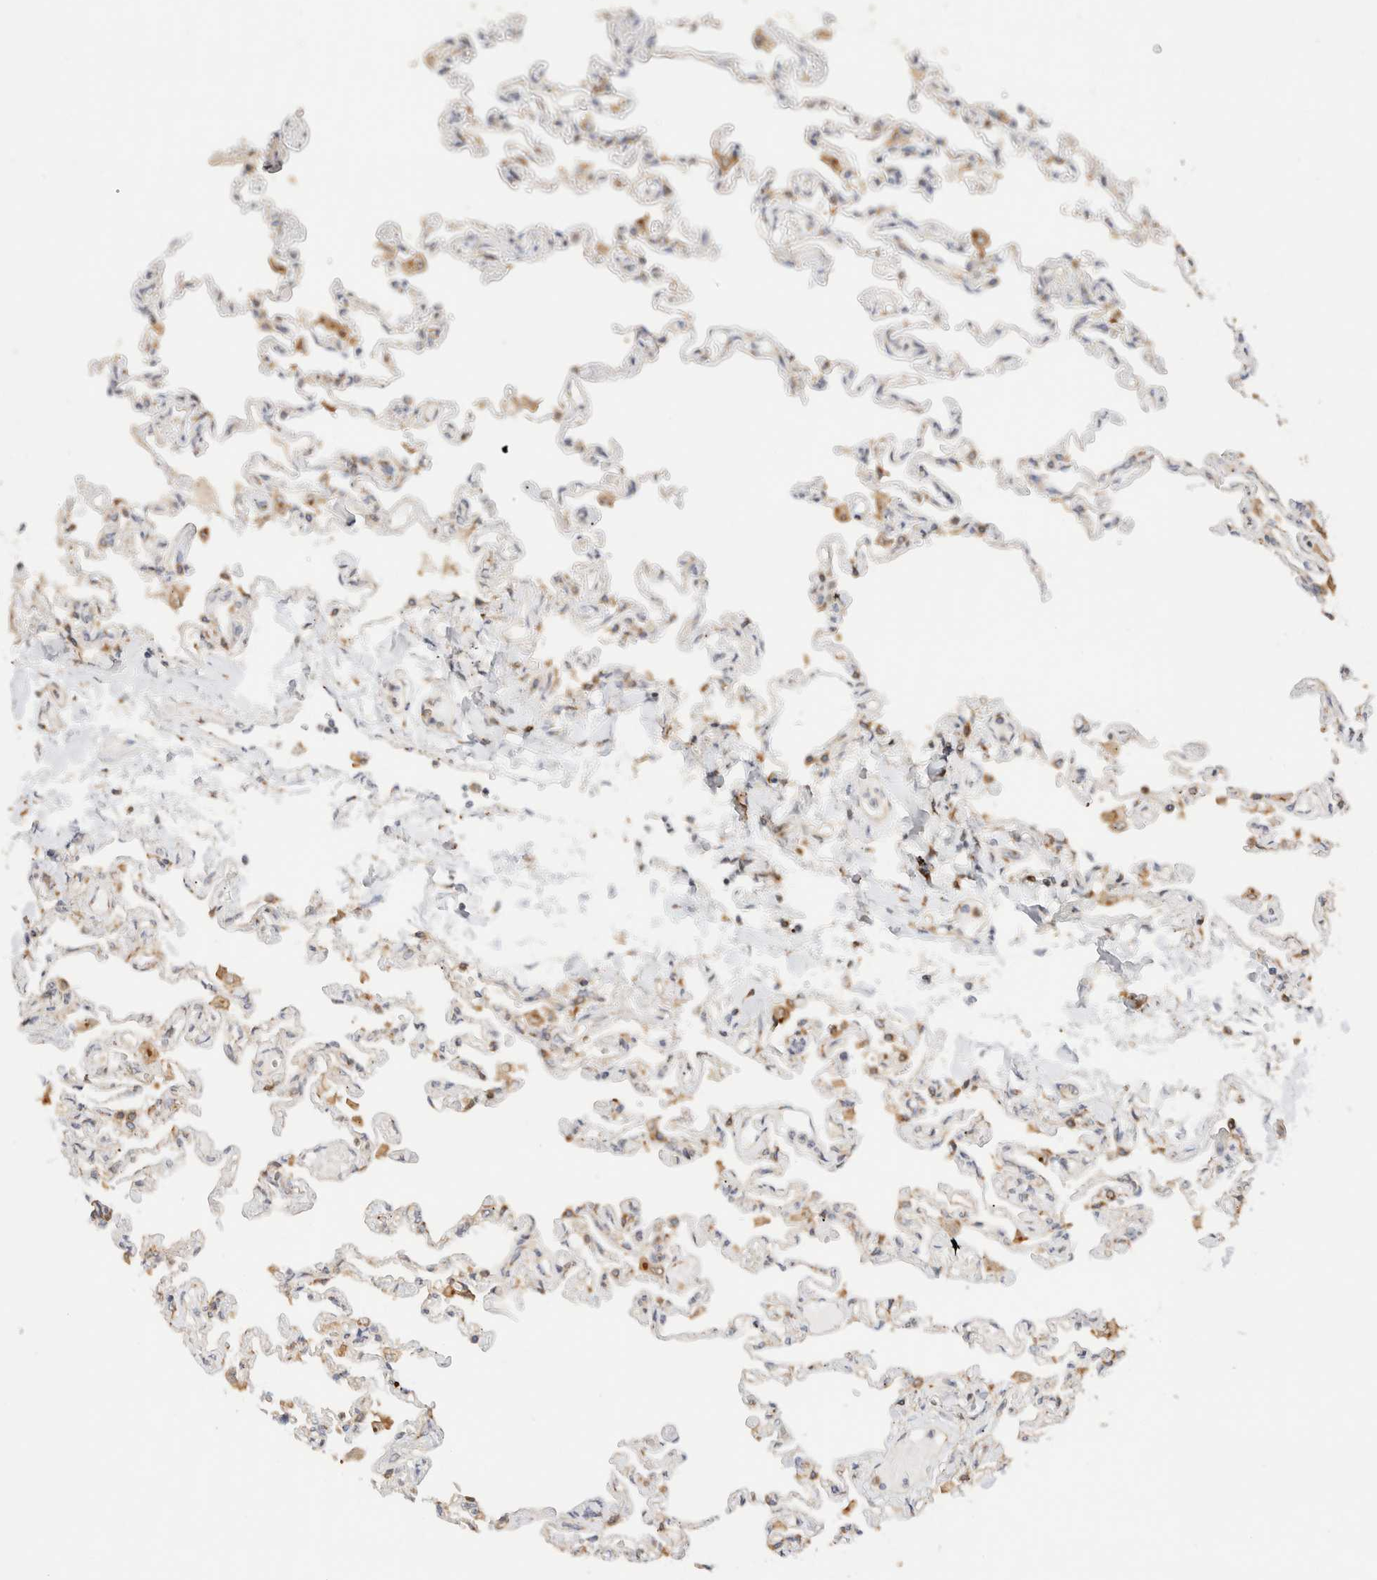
{"staining": {"intensity": "weak", "quantity": "<25%", "location": "cytoplasmic/membranous"}, "tissue": "lung", "cell_type": "Alveolar cells", "image_type": "normal", "snomed": [{"axis": "morphology", "description": "Normal tissue, NOS"}, {"axis": "topography", "description": "Lung"}], "caption": "Human lung stained for a protein using IHC demonstrates no staining in alveolar cells.", "gene": "RABEP1", "patient": {"sex": "male", "age": 21}}